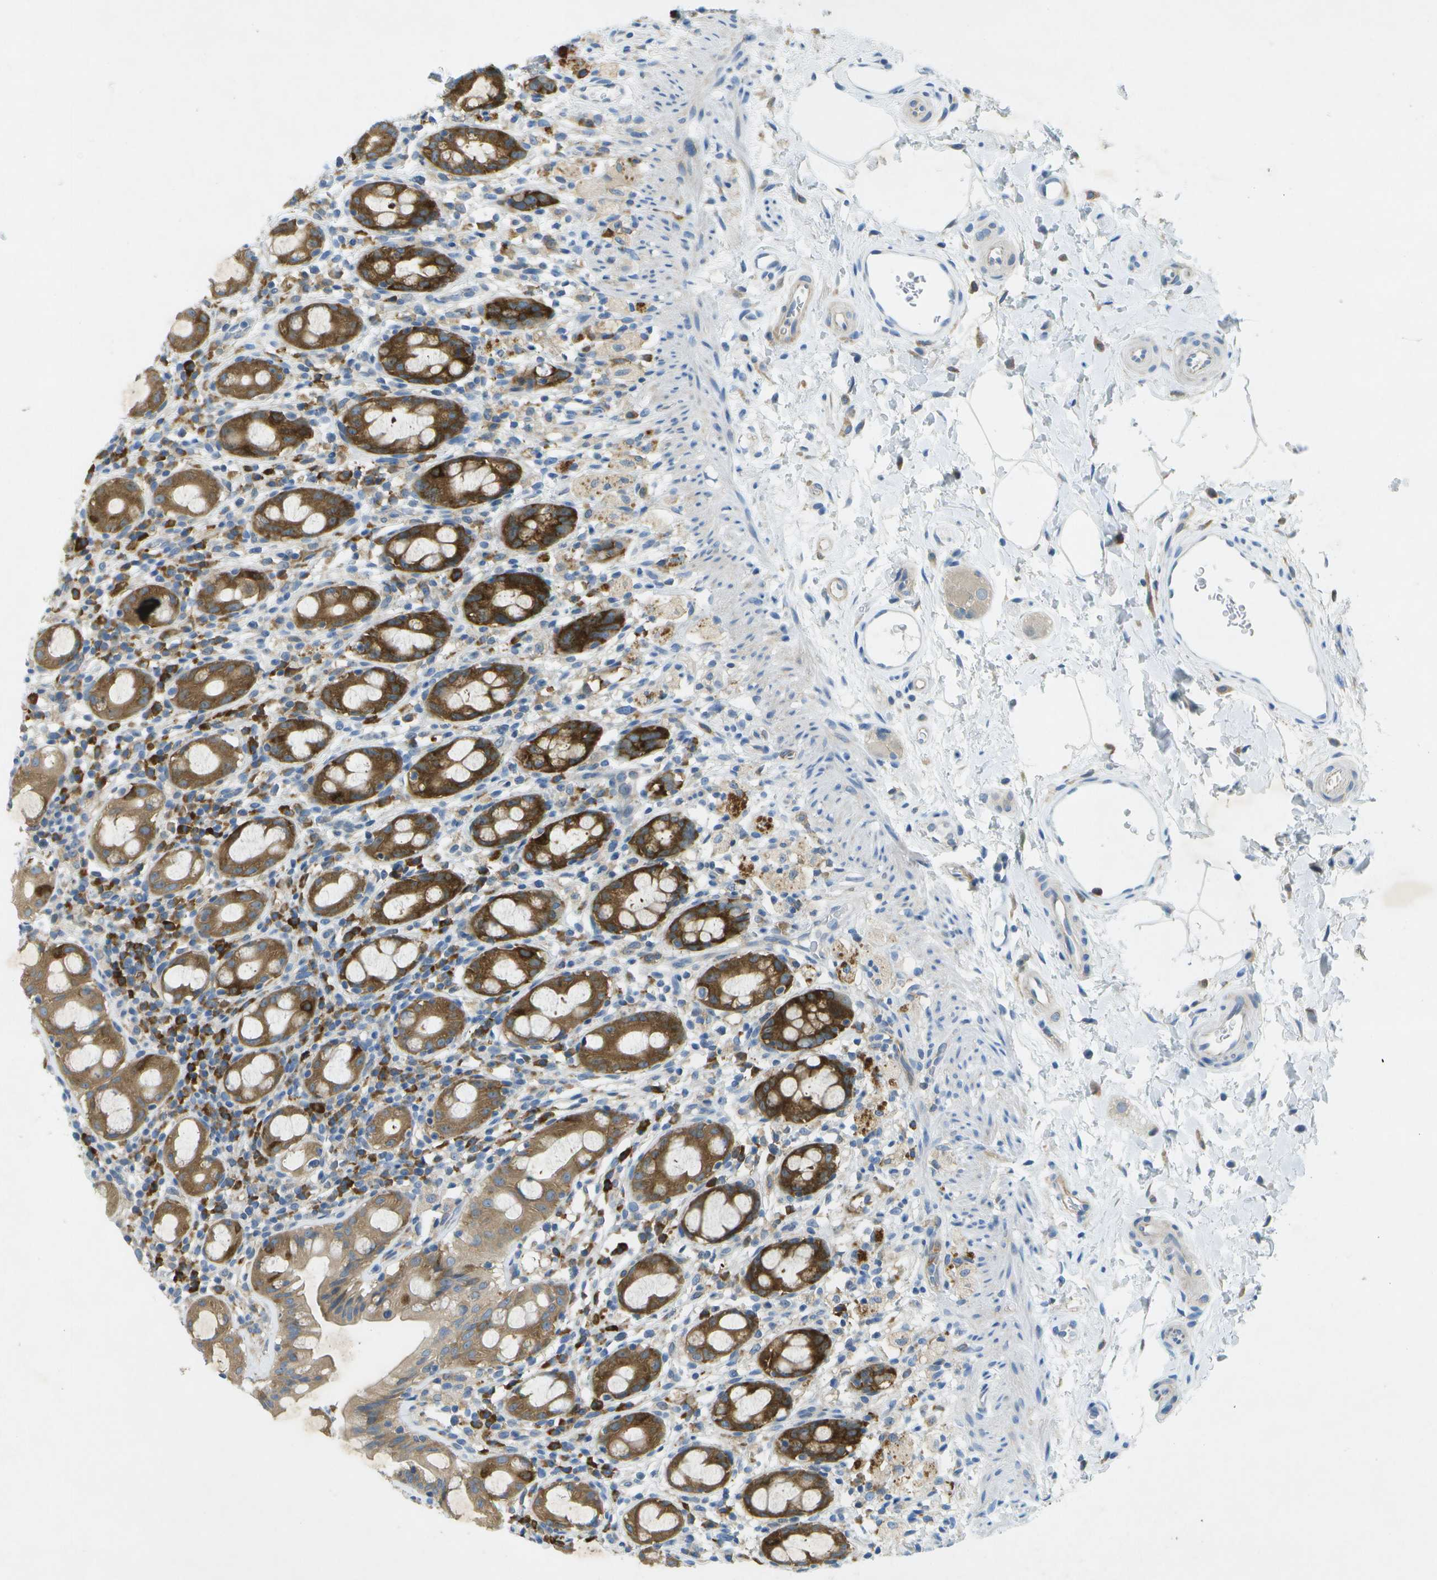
{"staining": {"intensity": "strong", "quantity": ">75%", "location": "cytoplasmic/membranous"}, "tissue": "rectum", "cell_type": "Glandular cells", "image_type": "normal", "snomed": [{"axis": "morphology", "description": "Normal tissue, NOS"}, {"axis": "topography", "description": "Rectum"}], "caption": "Immunohistochemistry staining of normal rectum, which demonstrates high levels of strong cytoplasmic/membranous expression in approximately >75% of glandular cells indicating strong cytoplasmic/membranous protein positivity. The staining was performed using DAB (3,3'-diaminobenzidine) (brown) for protein detection and nuclei were counterstained in hematoxylin (blue).", "gene": "WNK2", "patient": {"sex": "male", "age": 44}}